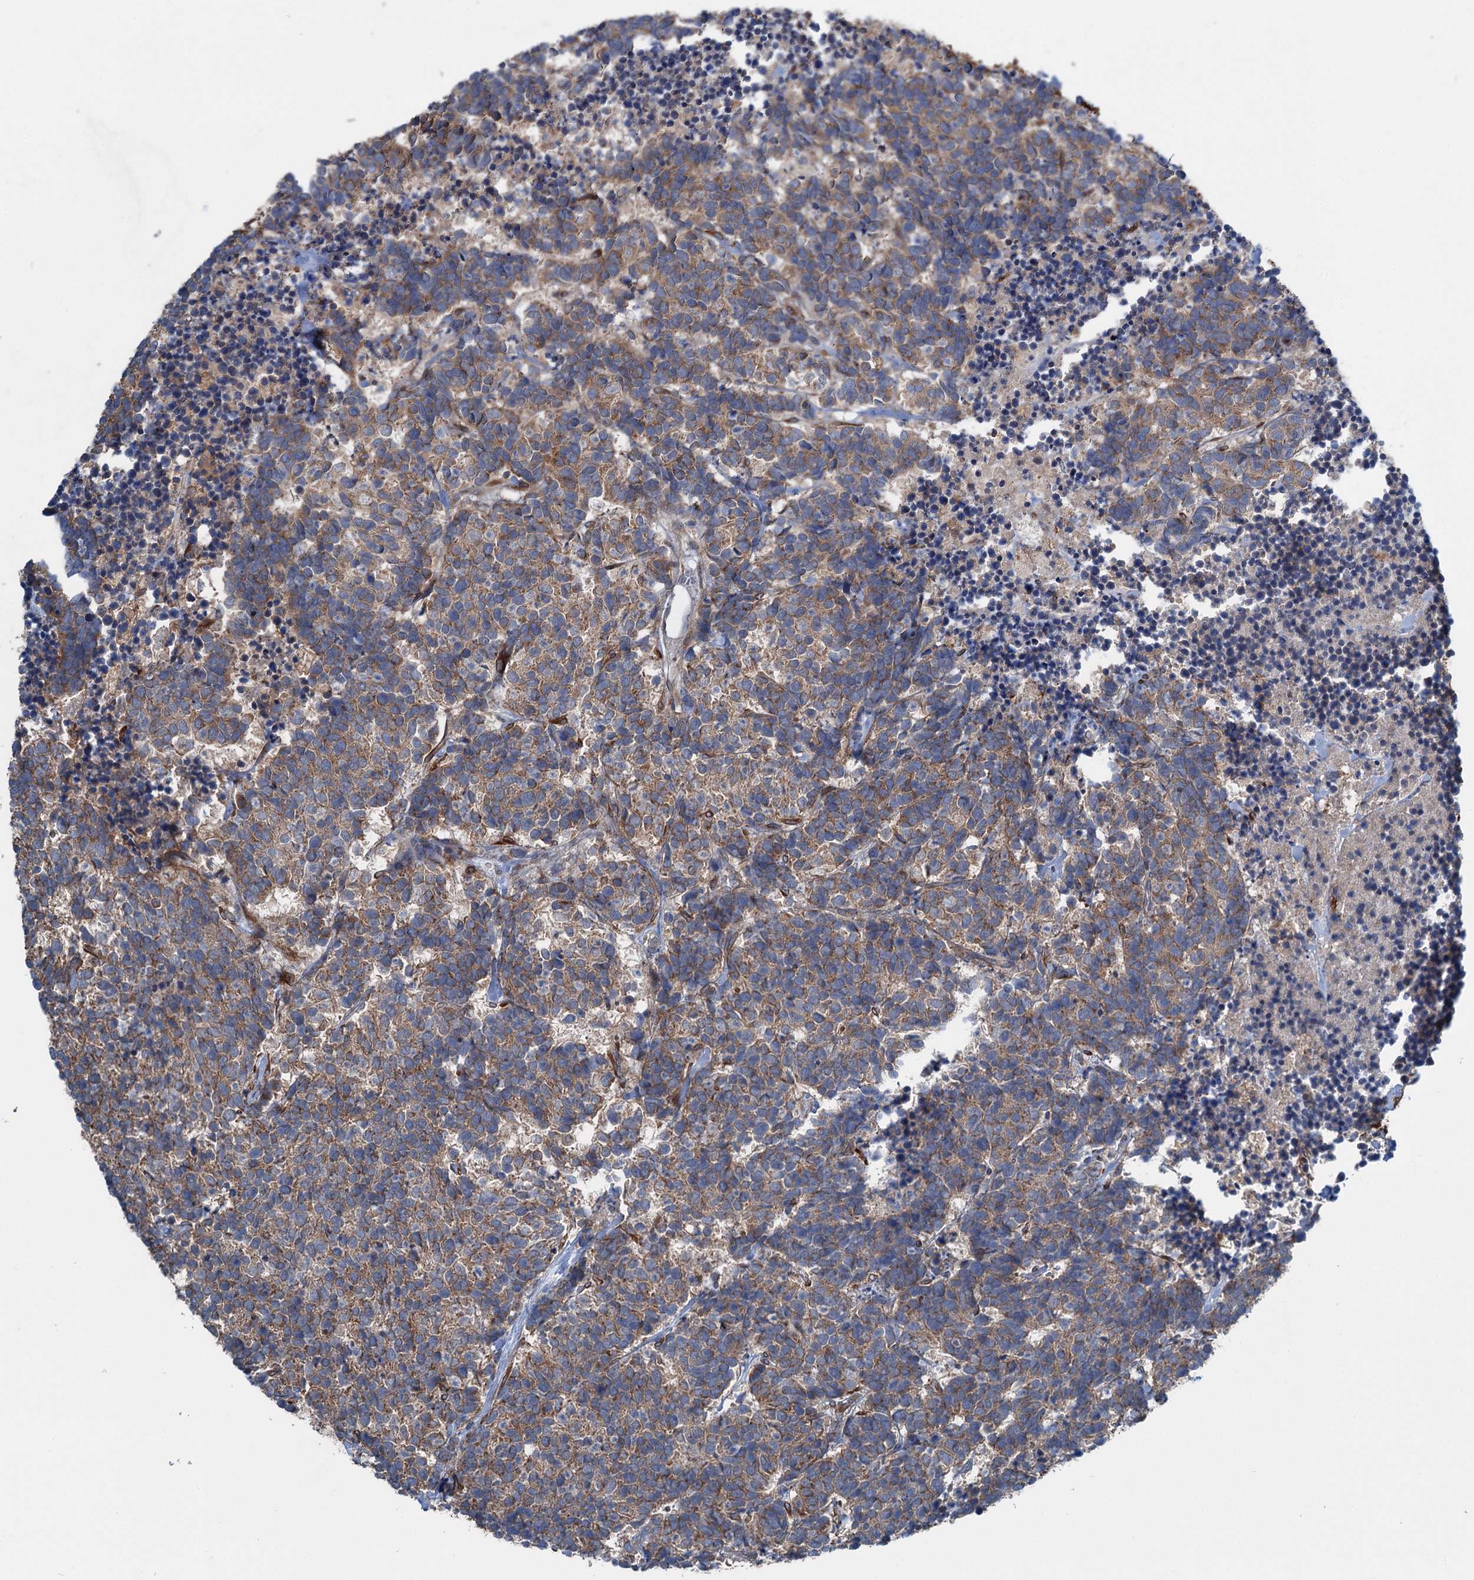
{"staining": {"intensity": "moderate", "quantity": ">75%", "location": "cytoplasmic/membranous"}, "tissue": "carcinoid", "cell_type": "Tumor cells", "image_type": "cancer", "snomed": [{"axis": "morphology", "description": "Carcinoma, NOS"}, {"axis": "morphology", "description": "Carcinoid, malignant, NOS"}, {"axis": "topography", "description": "Urinary bladder"}], "caption": "A medium amount of moderate cytoplasmic/membranous staining is appreciated in about >75% of tumor cells in carcinoma tissue.", "gene": "CALCOCO1", "patient": {"sex": "male", "age": 57}}